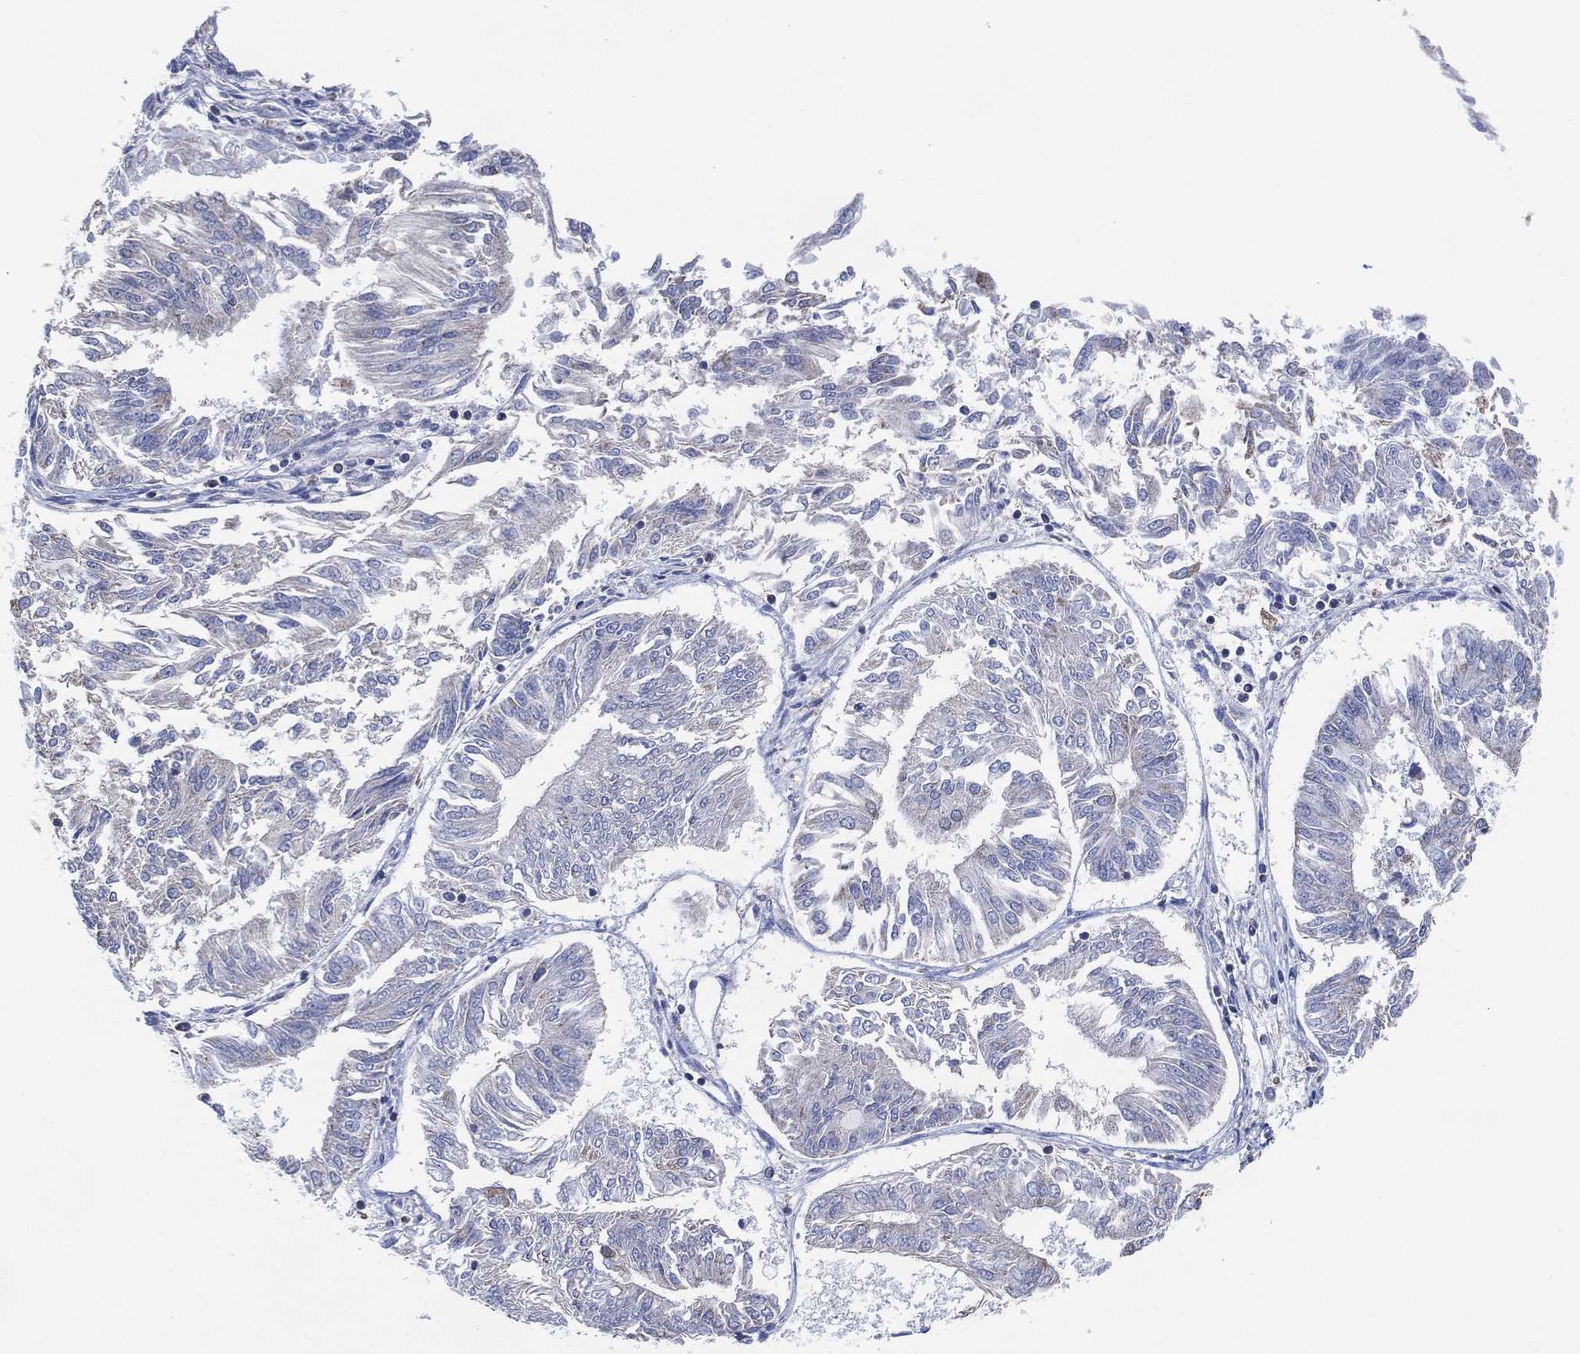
{"staining": {"intensity": "negative", "quantity": "none", "location": "none"}, "tissue": "endometrial cancer", "cell_type": "Tumor cells", "image_type": "cancer", "snomed": [{"axis": "morphology", "description": "Adenocarcinoma, NOS"}, {"axis": "topography", "description": "Endometrium"}], "caption": "Tumor cells are negative for brown protein staining in adenocarcinoma (endometrial).", "gene": "CFTR", "patient": {"sex": "female", "age": 58}}